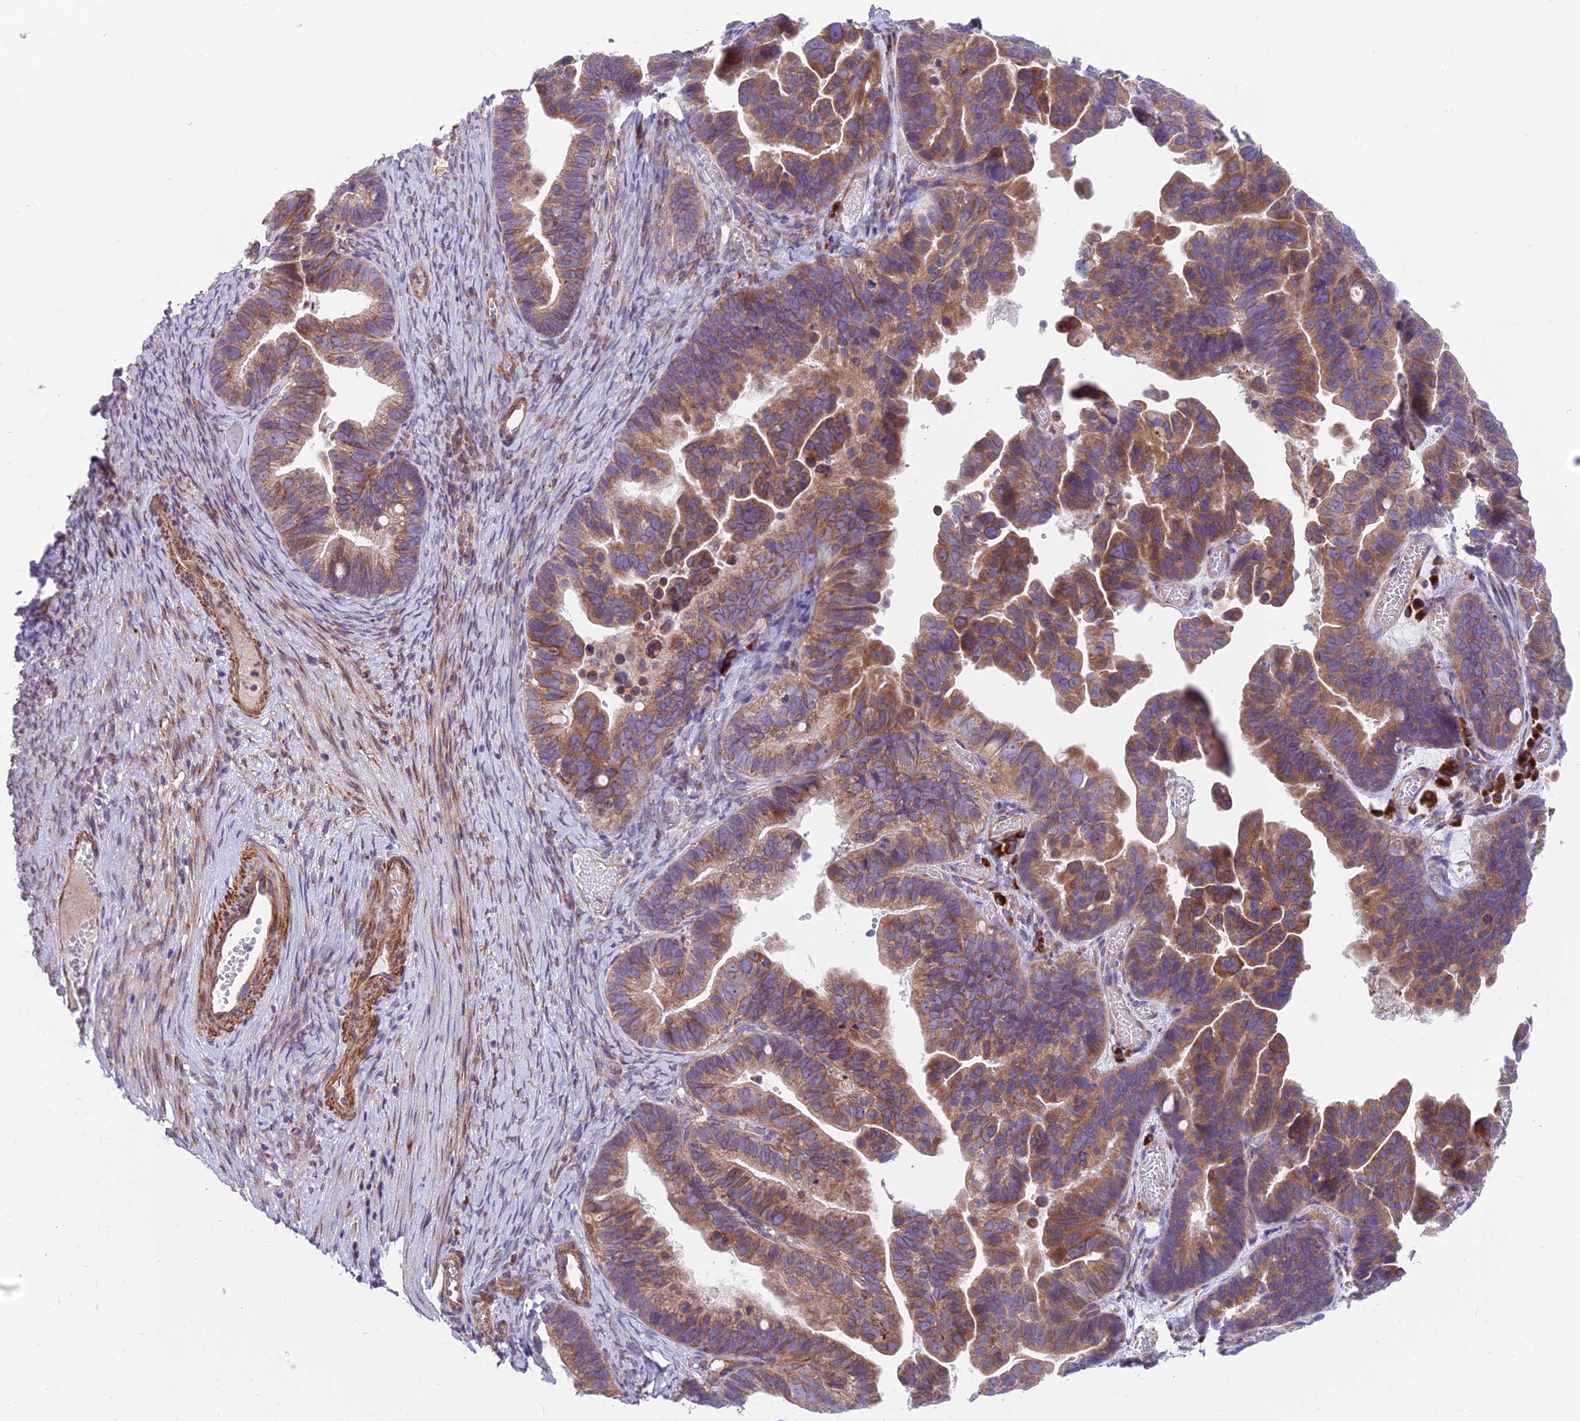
{"staining": {"intensity": "moderate", "quantity": ">75%", "location": "cytoplasmic/membranous"}, "tissue": "ovarian cancer", "cell_type": "Tumor cells", "image_type": "cancer", "snomed": [{"axis": "morphology", "description": "Cystadenocarcinoma, serous, NOS"}, {"axis": "topography", "description": "Ovary"}], "caption": "Immunohistochemical staining of ovarian serous cystadenocarcinoma displays medium levels of moderate cytoplasmic/membranous expression in about >75% of tumor cells.", "gene": "TBC1D20", "patient": {"sex": "female", "age": 56}}